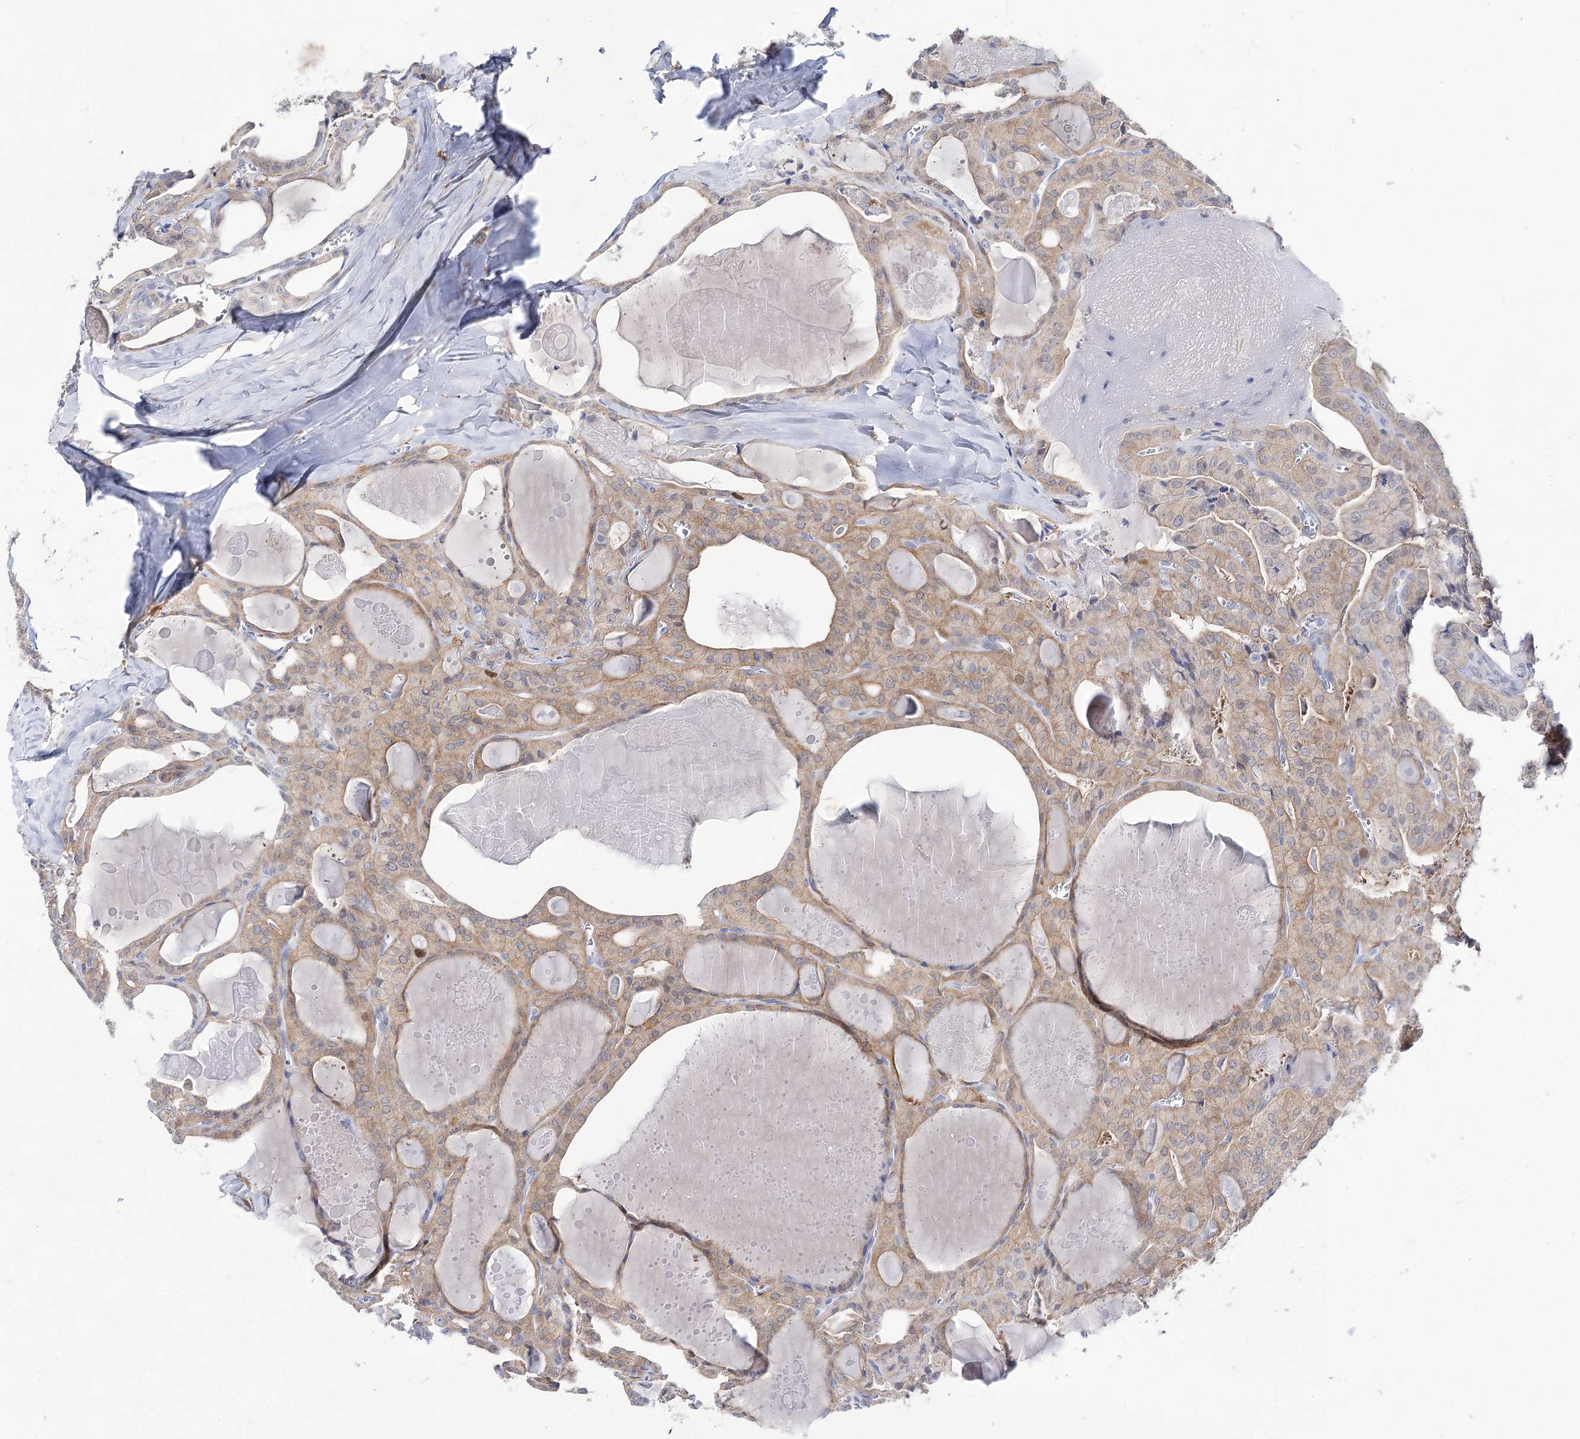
{"staining": {"intensity": "weak", "quantity": ">75%", "location": "cytoplasmic/membranous"}, "tissue": "thyroid cancer", "cell_type": "Tumor cells", "image_type": "cancer", "snomed": [{"axis": "morphology", "description": "Papillary adenocarcinoma, NOS"}, {"axis": "topography", "description": "Thyroid gland"}], "caption": "Protein expression by immunohistochemistry (IHC) displays weak cytoplasmic/membranous positivity in about >75% of tumor cells in thyroid papillary adenocarcinoma.", "gene": "UGDH", "patient": {"sex": "male", "age": 52}}